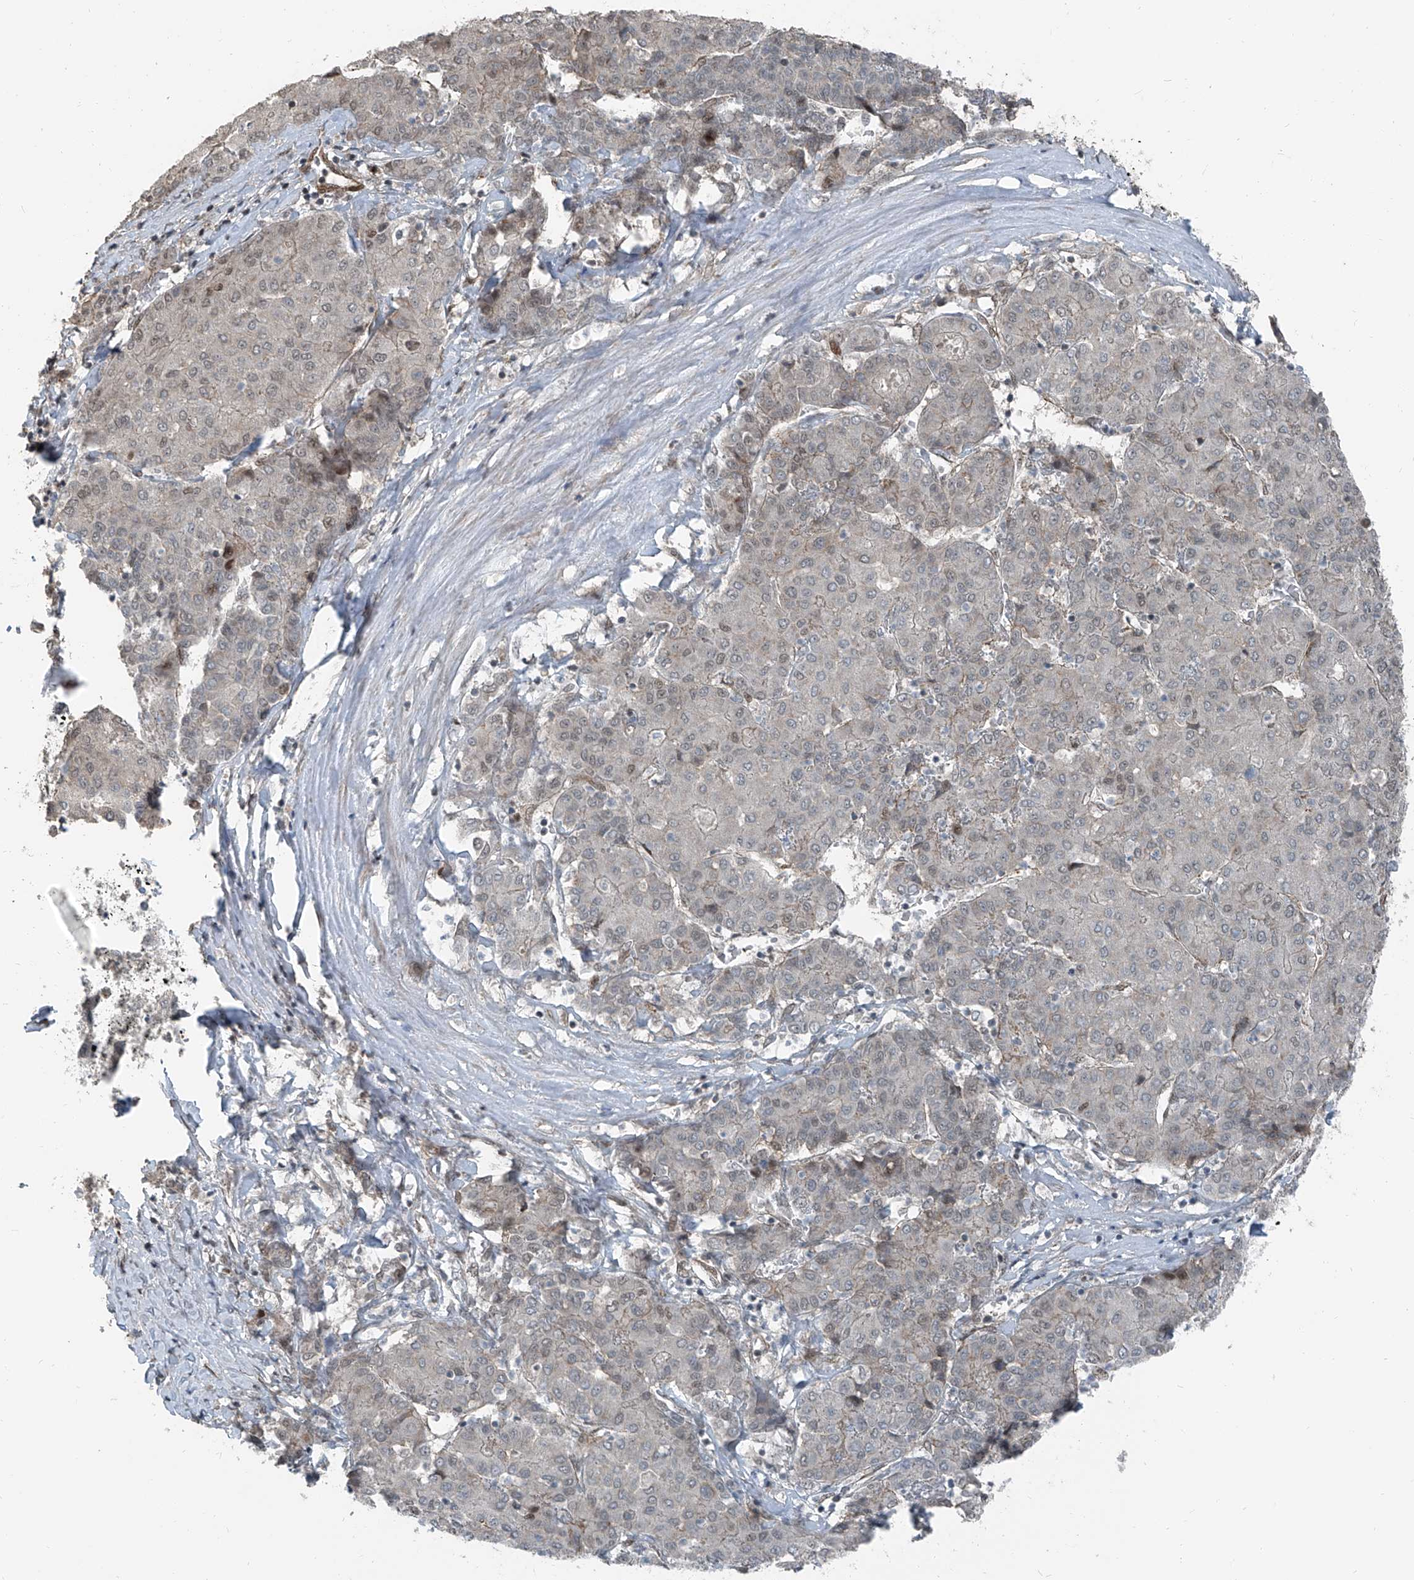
{"staining": {"intensity": "negative", "quantity": "none", "location": "none"}, "tissue": "liver cancer", "cell_type": "Tumor cells", "image_type": "cancer", "snomed": [{"axis": "morphology", "description": "Carcinoma, Hepatocellular, NOS"}, {"axis": "topography", "description": "Liver"}], "caption": "Immunohistochemical staining of human liver cancer (hepatocellular carcinoma) exhibits no significant staining in tumor cells. (DAB IHC with hematoxylin counter stain).", "gene": "ZNF570", "patient": {"sex": "male", "age": 65}}